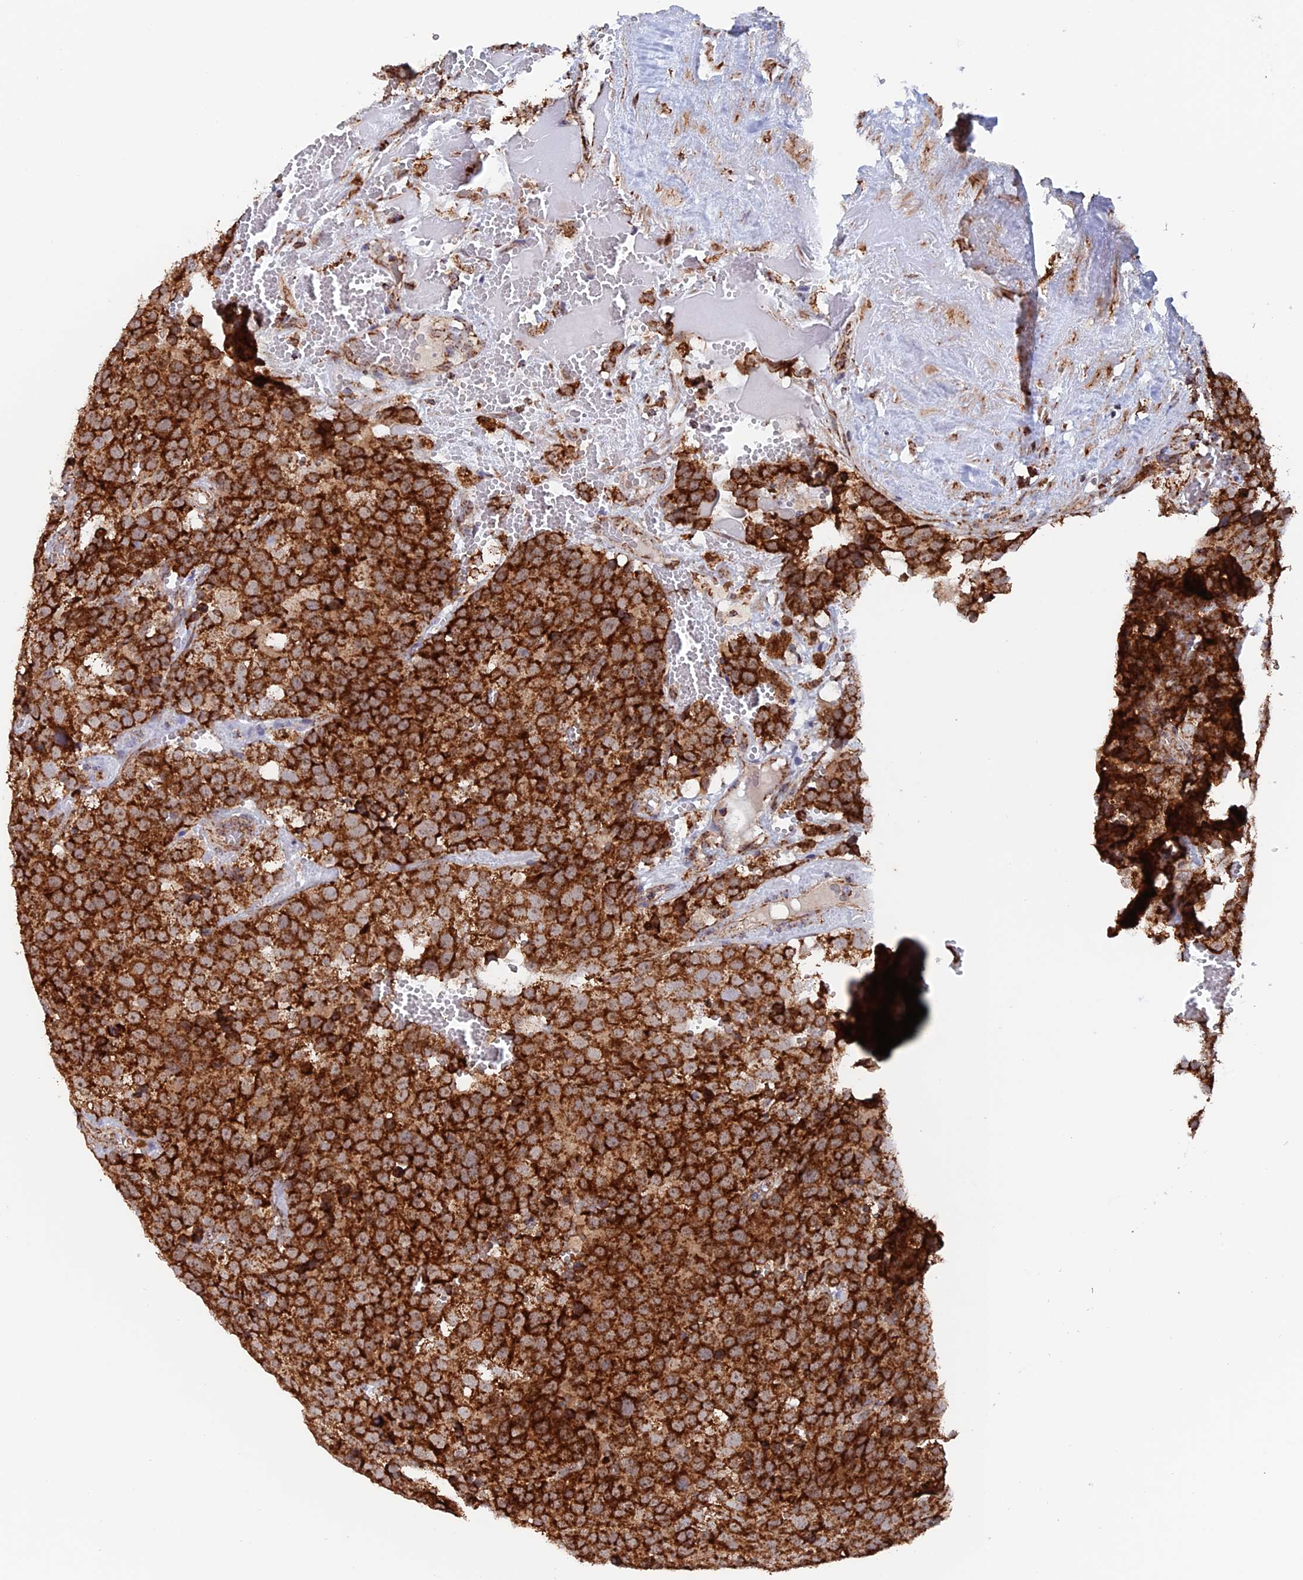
{"staining": {"intensity": "strong", "quantity": ">75%", "location": "cytoplasmic/membranous"}, "tissue": "testis cancer", "cell_type": "Tumor cells", "image_type": "cancer", "snomed": [{"axis": "morphology", "description": "Seminoma, NOS"}, {"axis": "topography", "description": "Testis"}], "caption": "Tumor cells reveal high levels of strong cytoplasmic/membranous staining in about >75% of cells in human testis seminoma. Using DAB (brown) and hematoxylin (blue) stains, captured at high magnification using brightfield microscopy.", "gene": "DTYMK", "patient": {"sex": "male", "age": 71}}